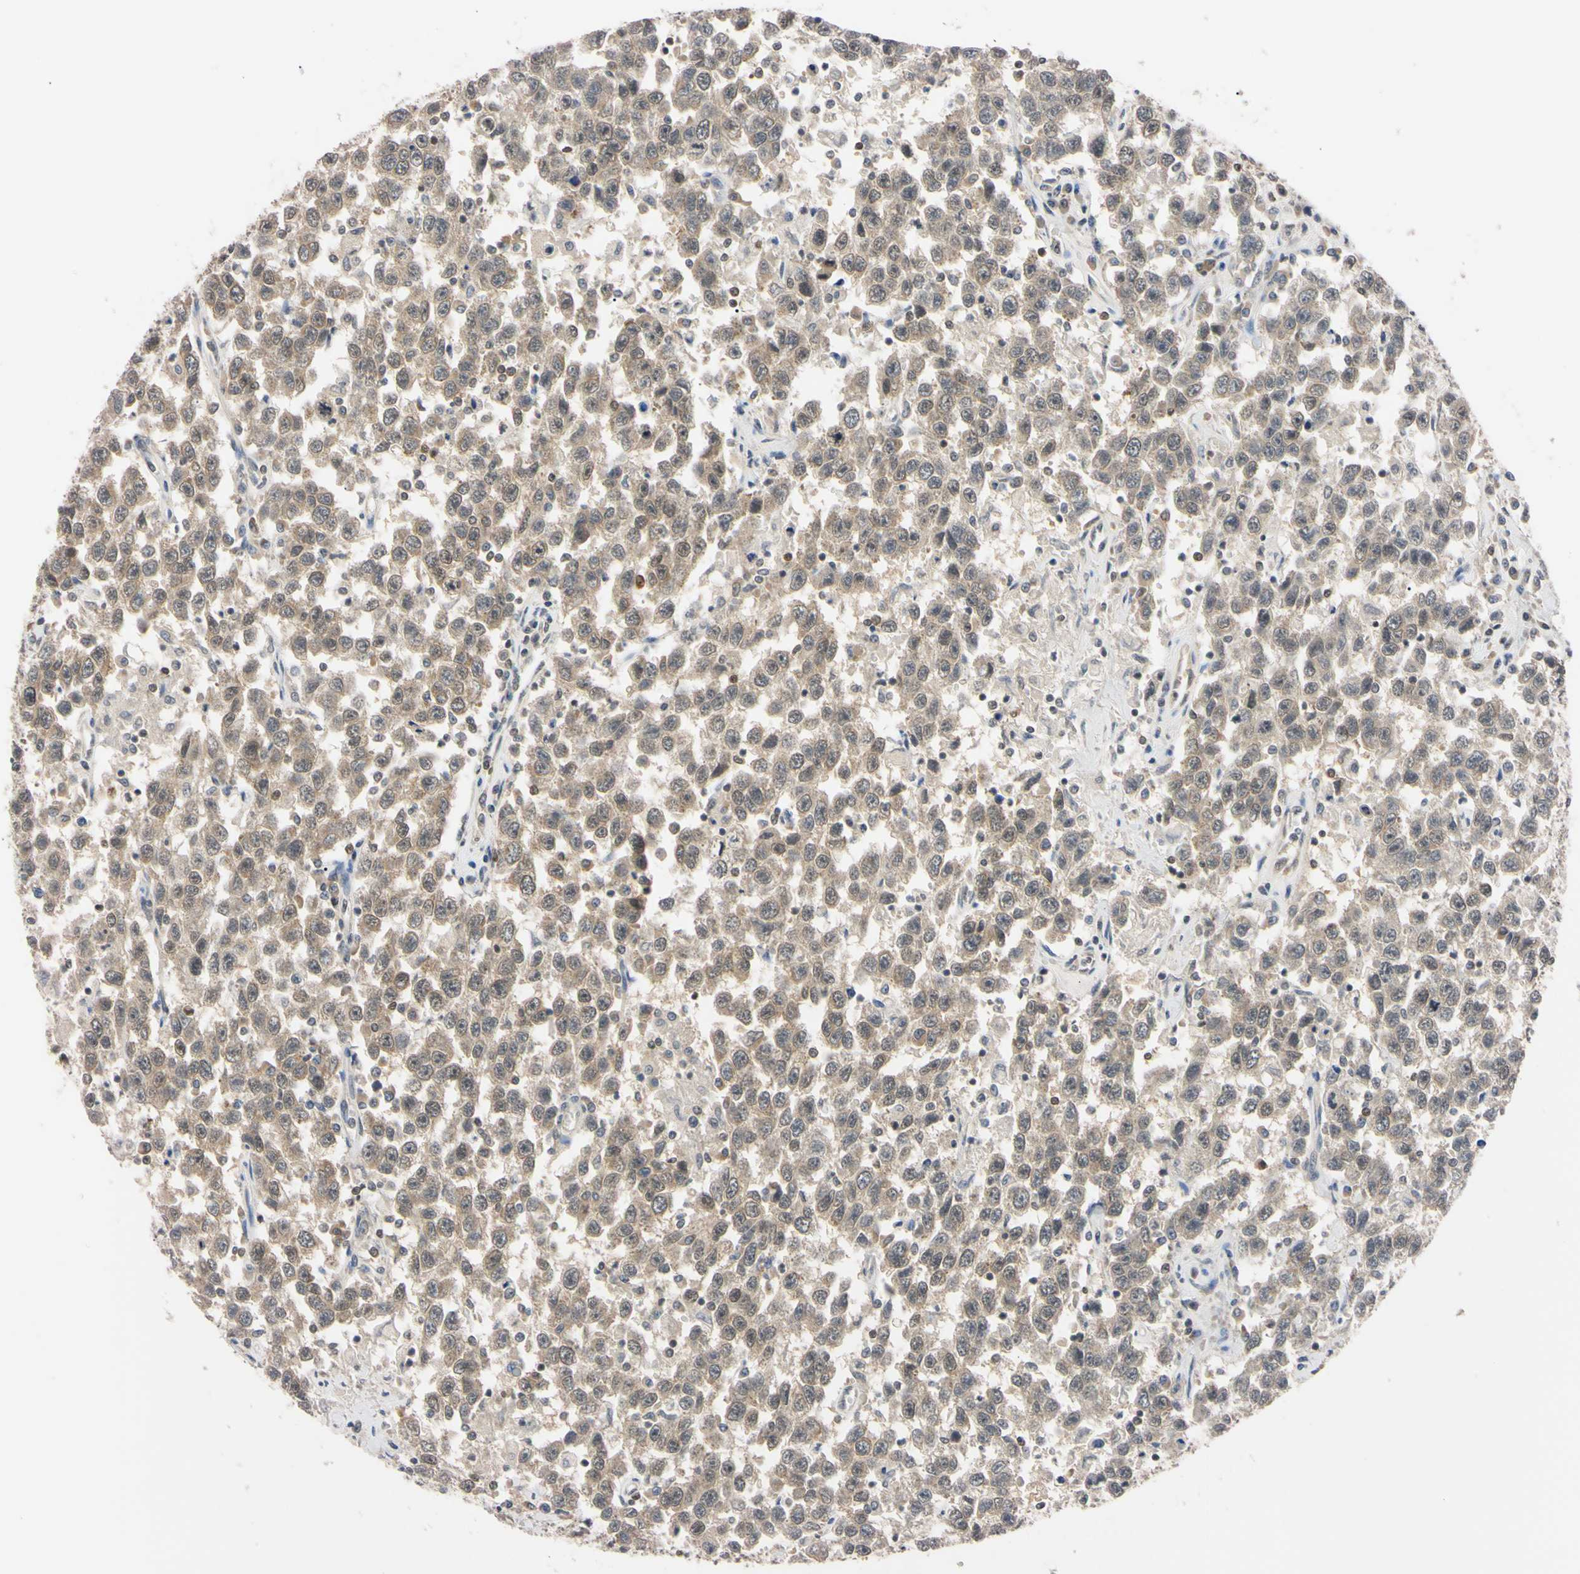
{"staining": {"intensity": "weak", "quantity": ">75%", "location": "cytoplasmic/membranous"}, "tissue": "testis cancer", "cell_type": "Tumor cells", "image_type": "cancer", "snomed": [{"axis": "morphology", "description": "Seminoma, NOS"}, {"axis": "topography", "description": "Testis"}], "caption": "A brown stain highlights weak cytoplasmic/membranous expression of a protein in human testis cancer tumor cells. (DAB (3,3'-diaminobenzidine) = brown stain, brightfield microscopy at high magnification).", "gene": "UBE2I", "patient": {"sex": "male", "age": 41}}